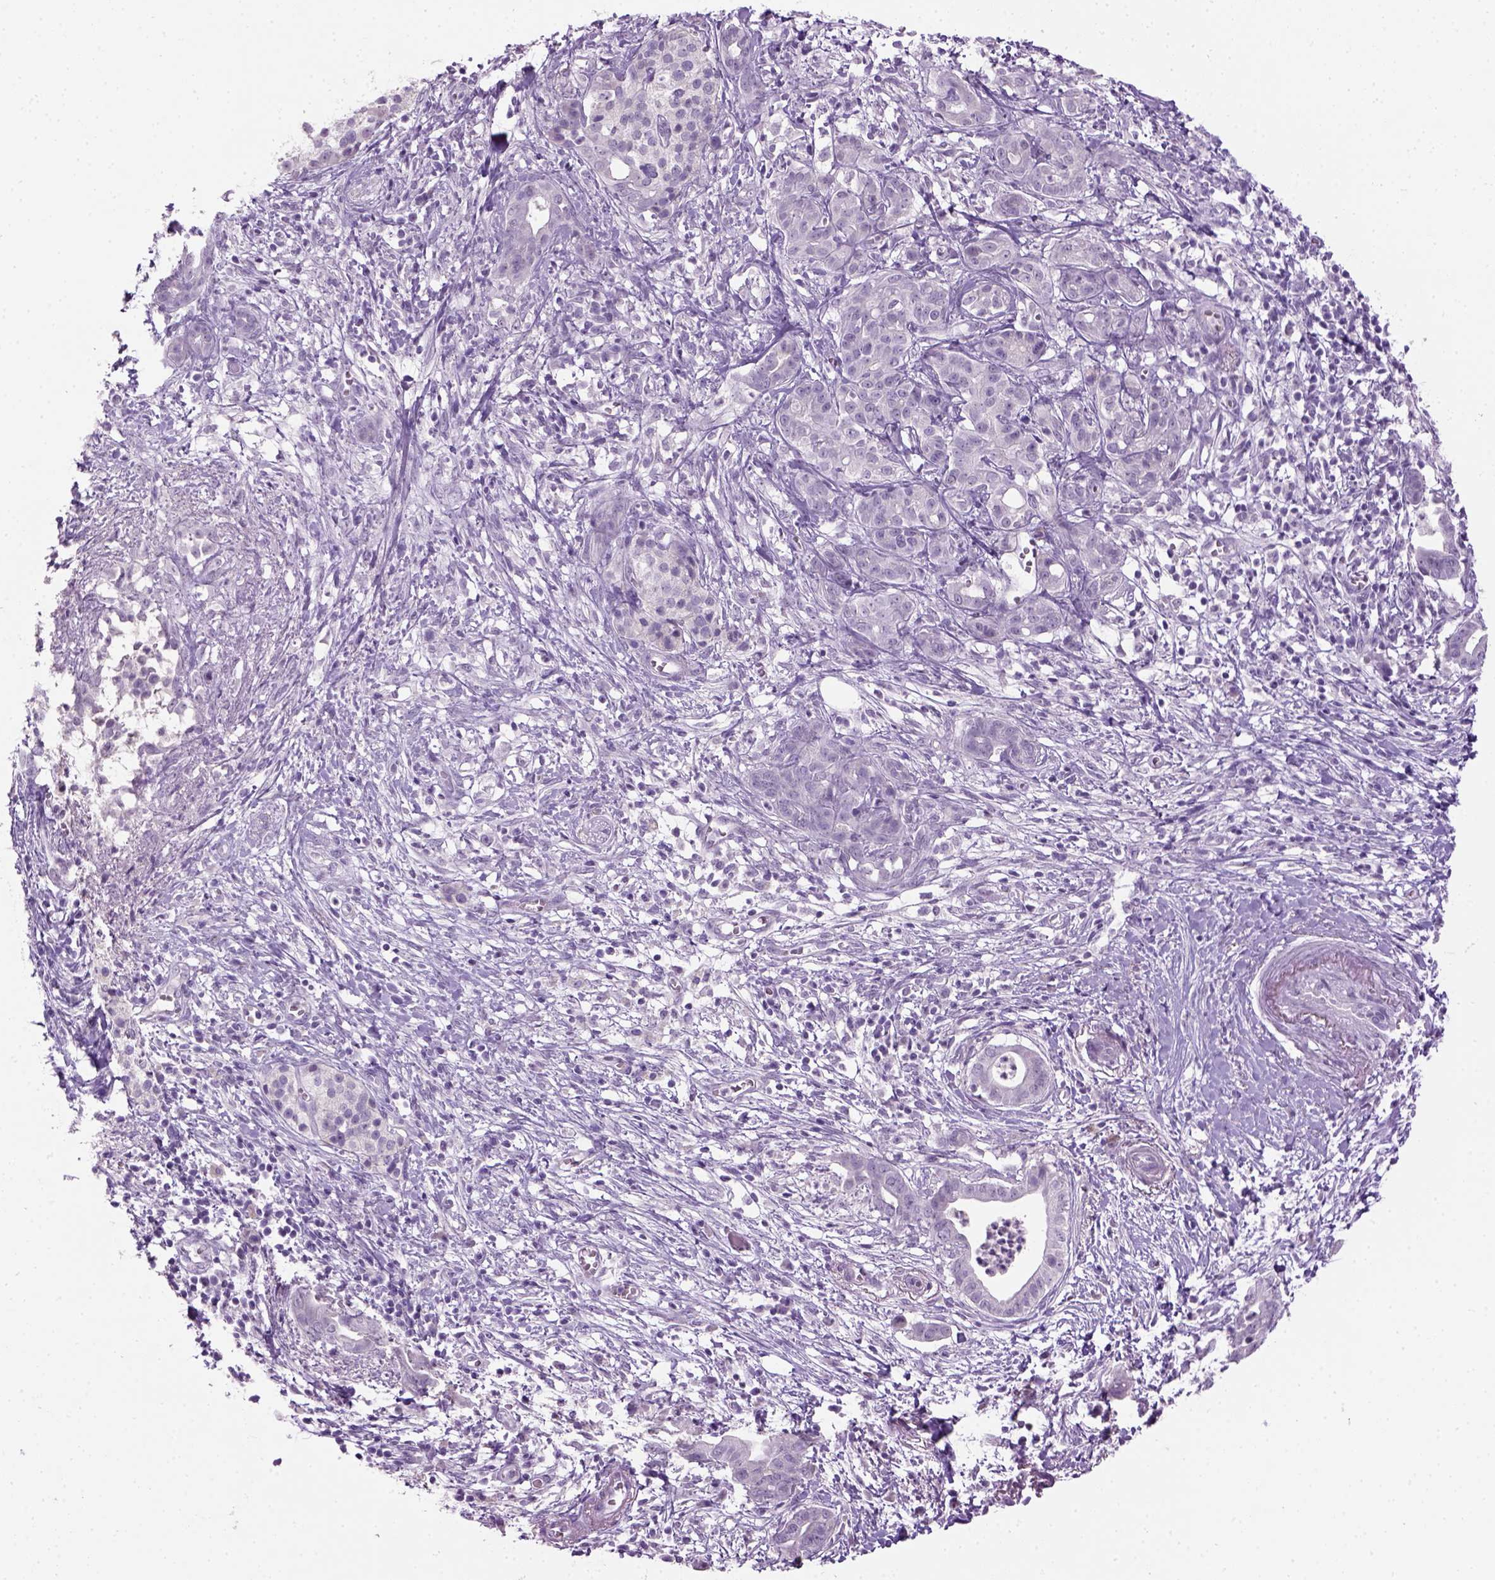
{"staining": {"intensity": "negative", "quantity": "none", "location": "none"}, "tissue": "pancreatic cancer", "cell_type": "Tumor cells", "image_type": "cancer", "snomed": [{"axis": "morphology", "description": "Adenocarcinoma, NOS"}, {"axis": "topography", "description": "Pancreas"}], "caption": "This is an immunohistochemistry (IHC) micrograph of adenocarcinoma (pancreatic). There is no expression in tumor cells.", "gene": "GABRB2", "patient": {"sex": "male", "age": 61}}